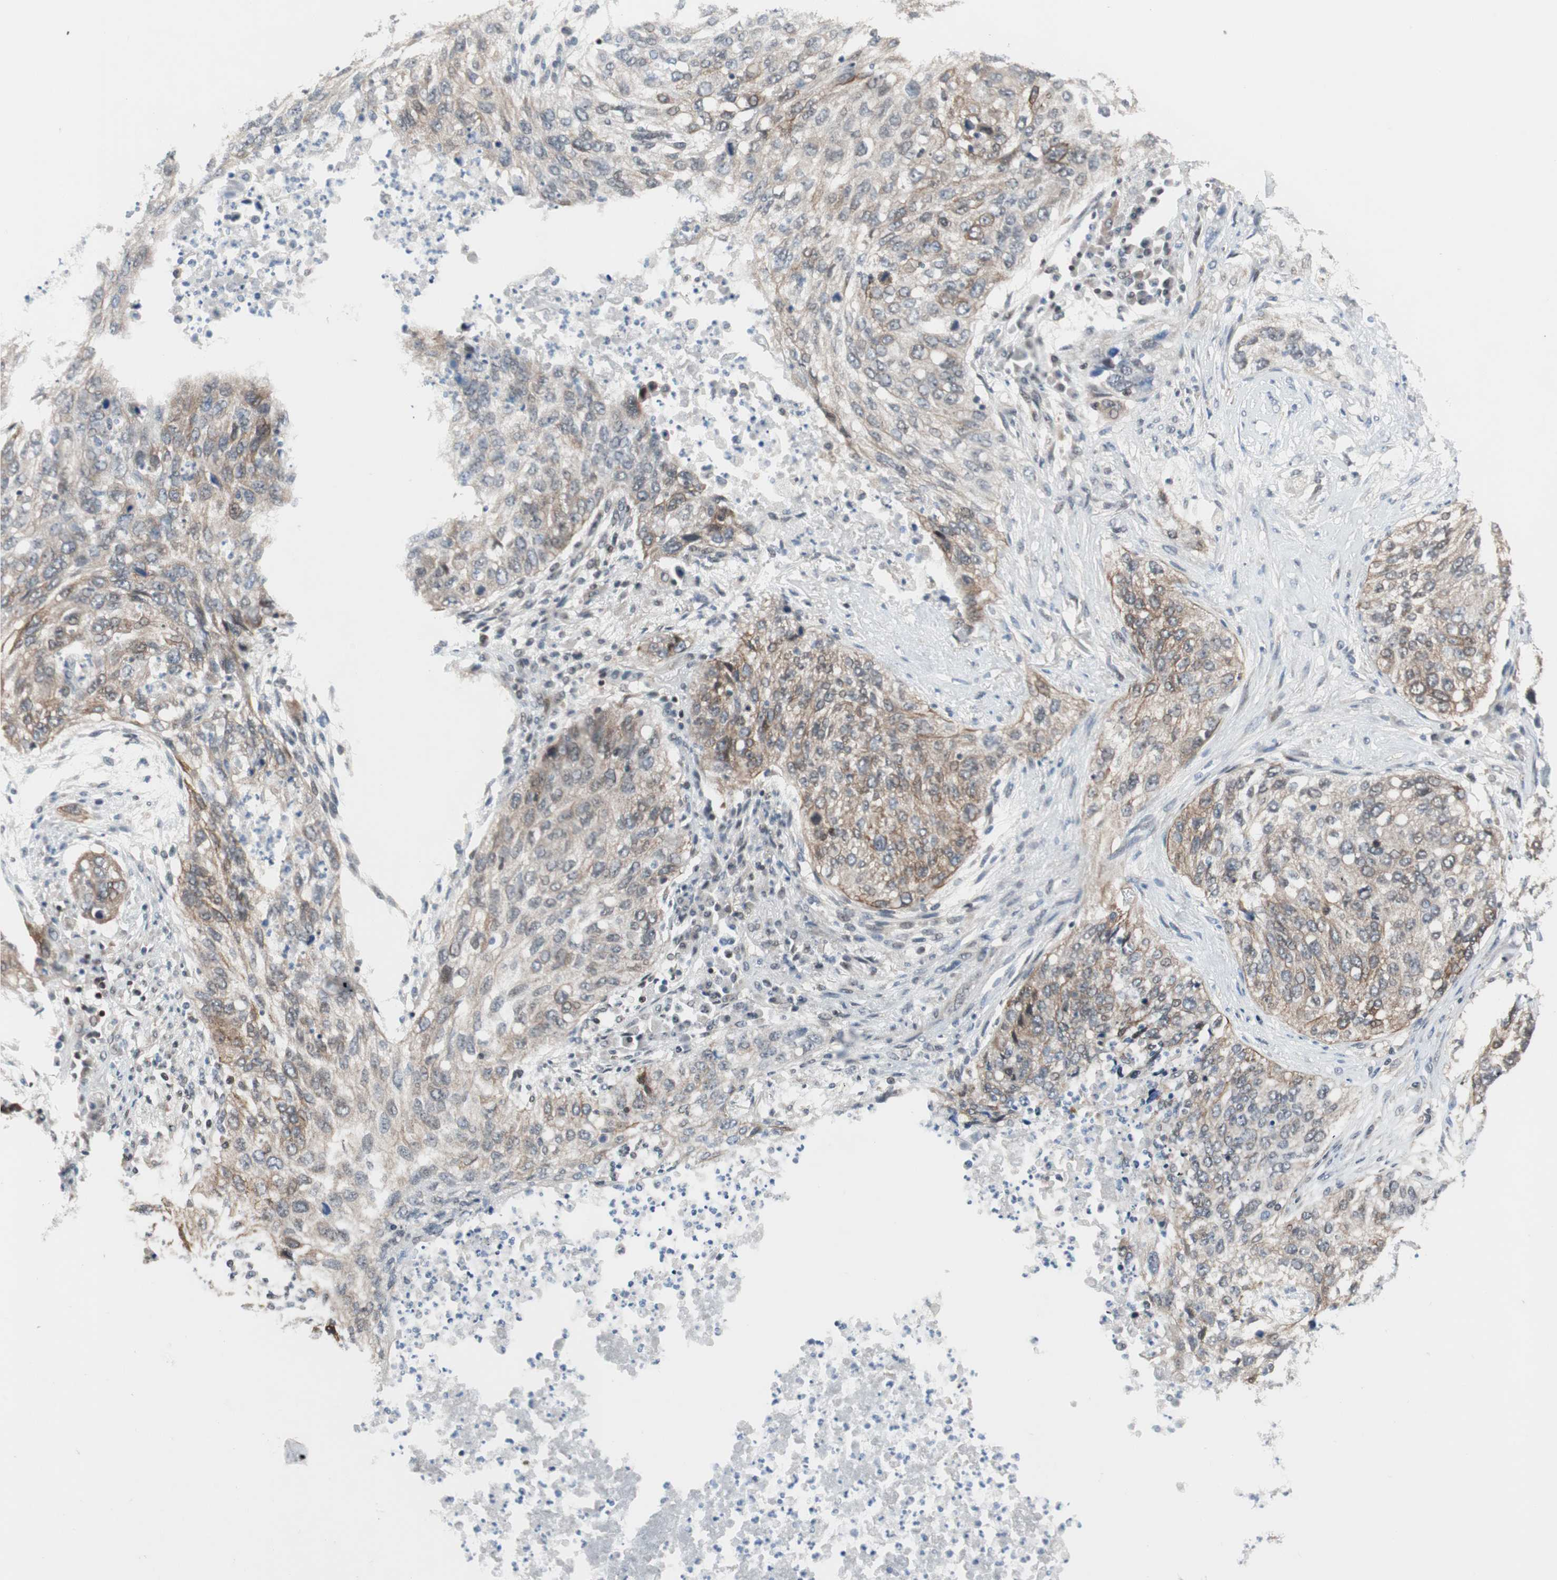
{"staining": {"intensity": "moderate", "quantity": "25%-75%", "location": "cytoplasmic/membranous"}, "tissue": "lung cancer", "cell_type": "Tumor cells", "image_type": "cancer", "snomed": [{"axis": "morphology", "description": "Squamous cell carcinoma, NOS"}, {"axis": "topography", "description": "Lung"}], "caption": "Tumor cells show moderate cytoplasmic/membranous expression in about 25%-75% of cells in squamous cell carcinoma (lung).", "gene": "ZNF512B", "patient": {"sex": "female", "age": 63}}